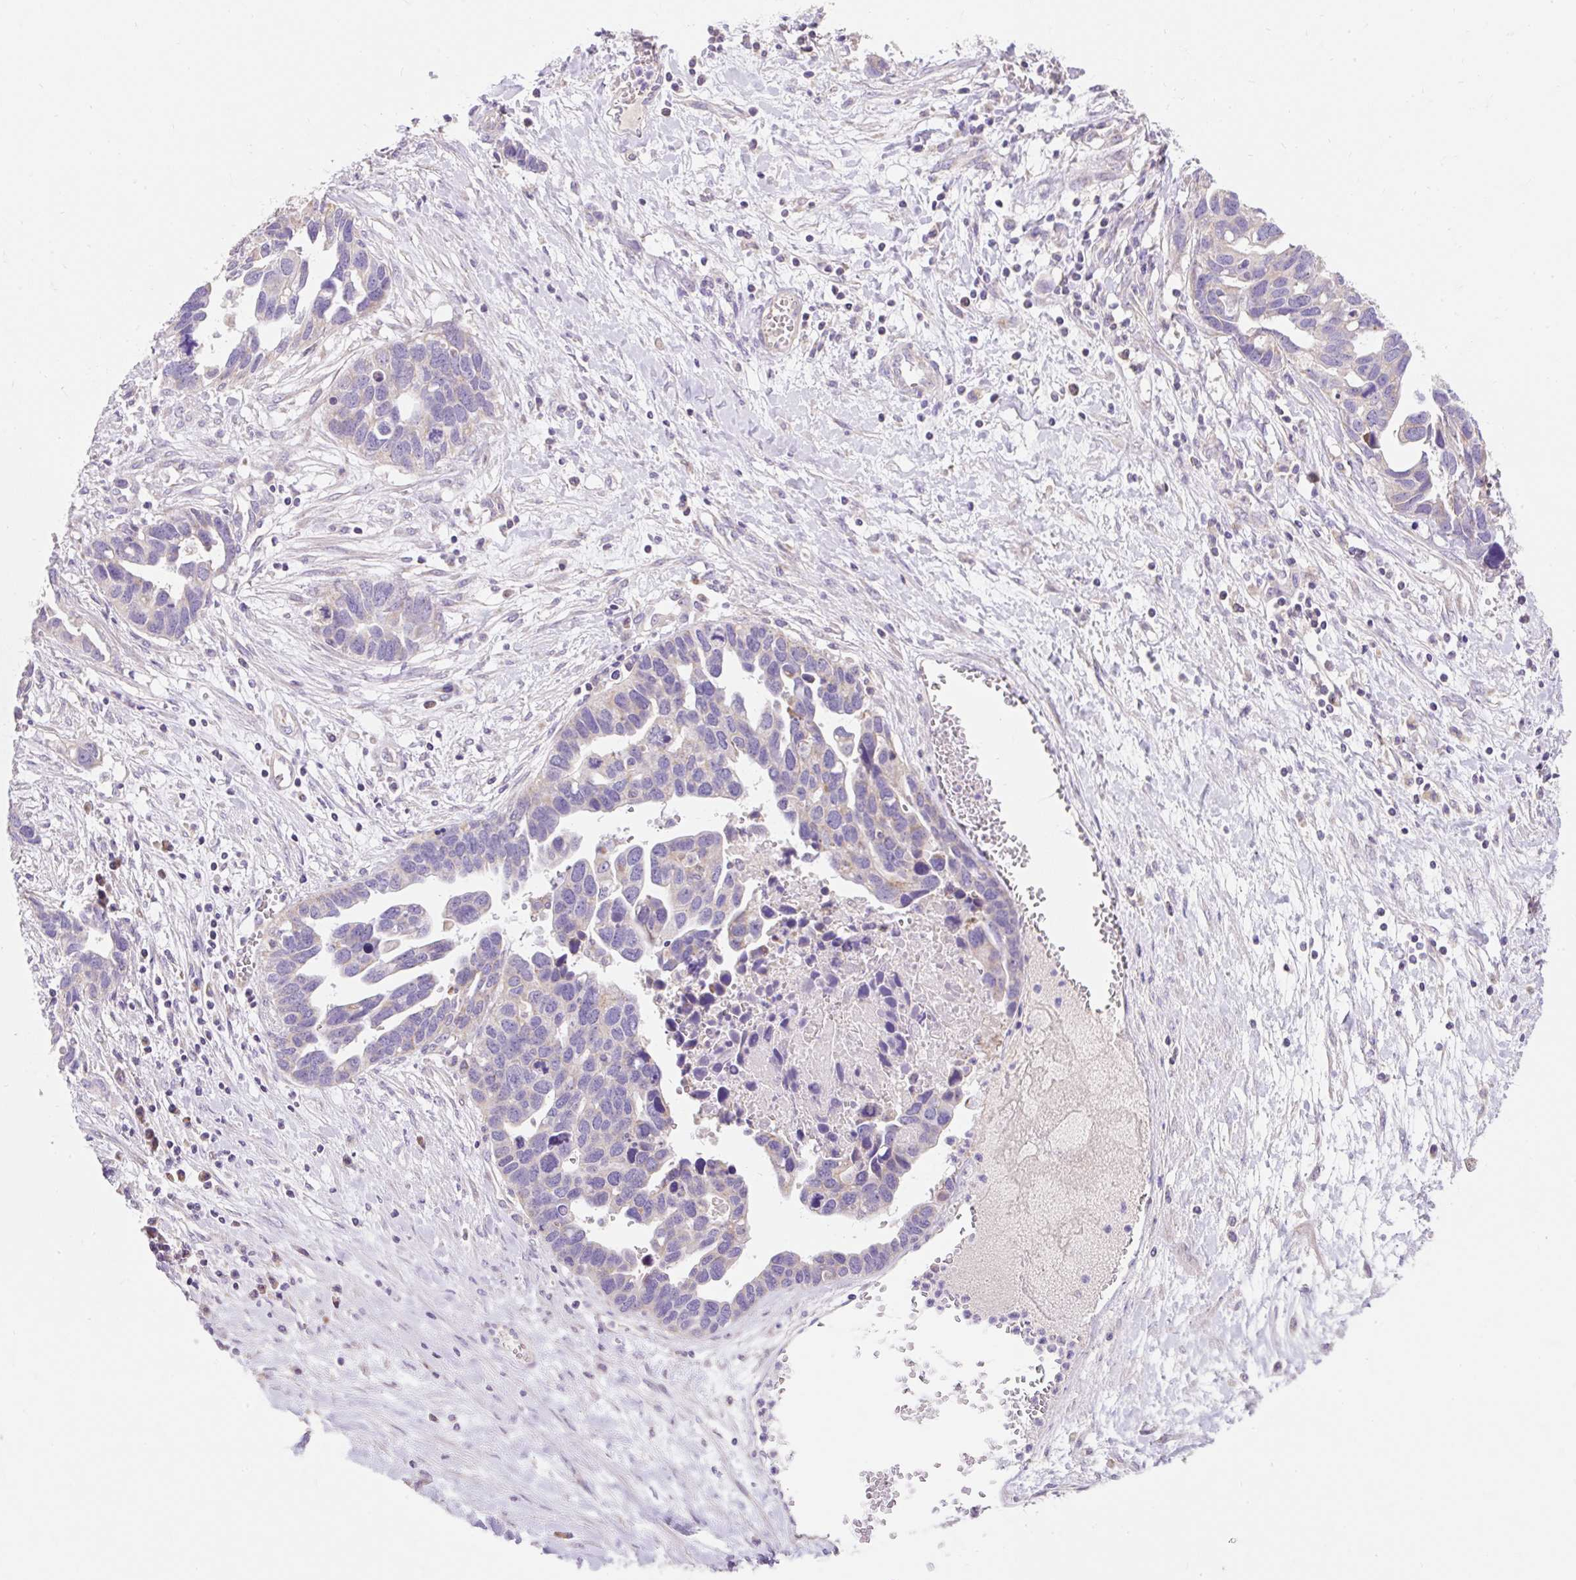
{"staining": {"intensity": "negative", "quantity": "none", "location": "none"}, "tissue": "ovarian cancer", "cell_type": "Tumor cells", "image_type": "cancer", "snomed": [{"axis": "morphology", "description": "Cystadenocarcinoma, serous, NOS"}, {"axis": "topography", "description": "Ovary"}], "caption": "A photomicrograph of human serous cystadenocarcinoma (ovarian) is negative for staining in tumor cells.", "gene": "PMAIP1", "patient": {"sex": "female", "age": 54}}